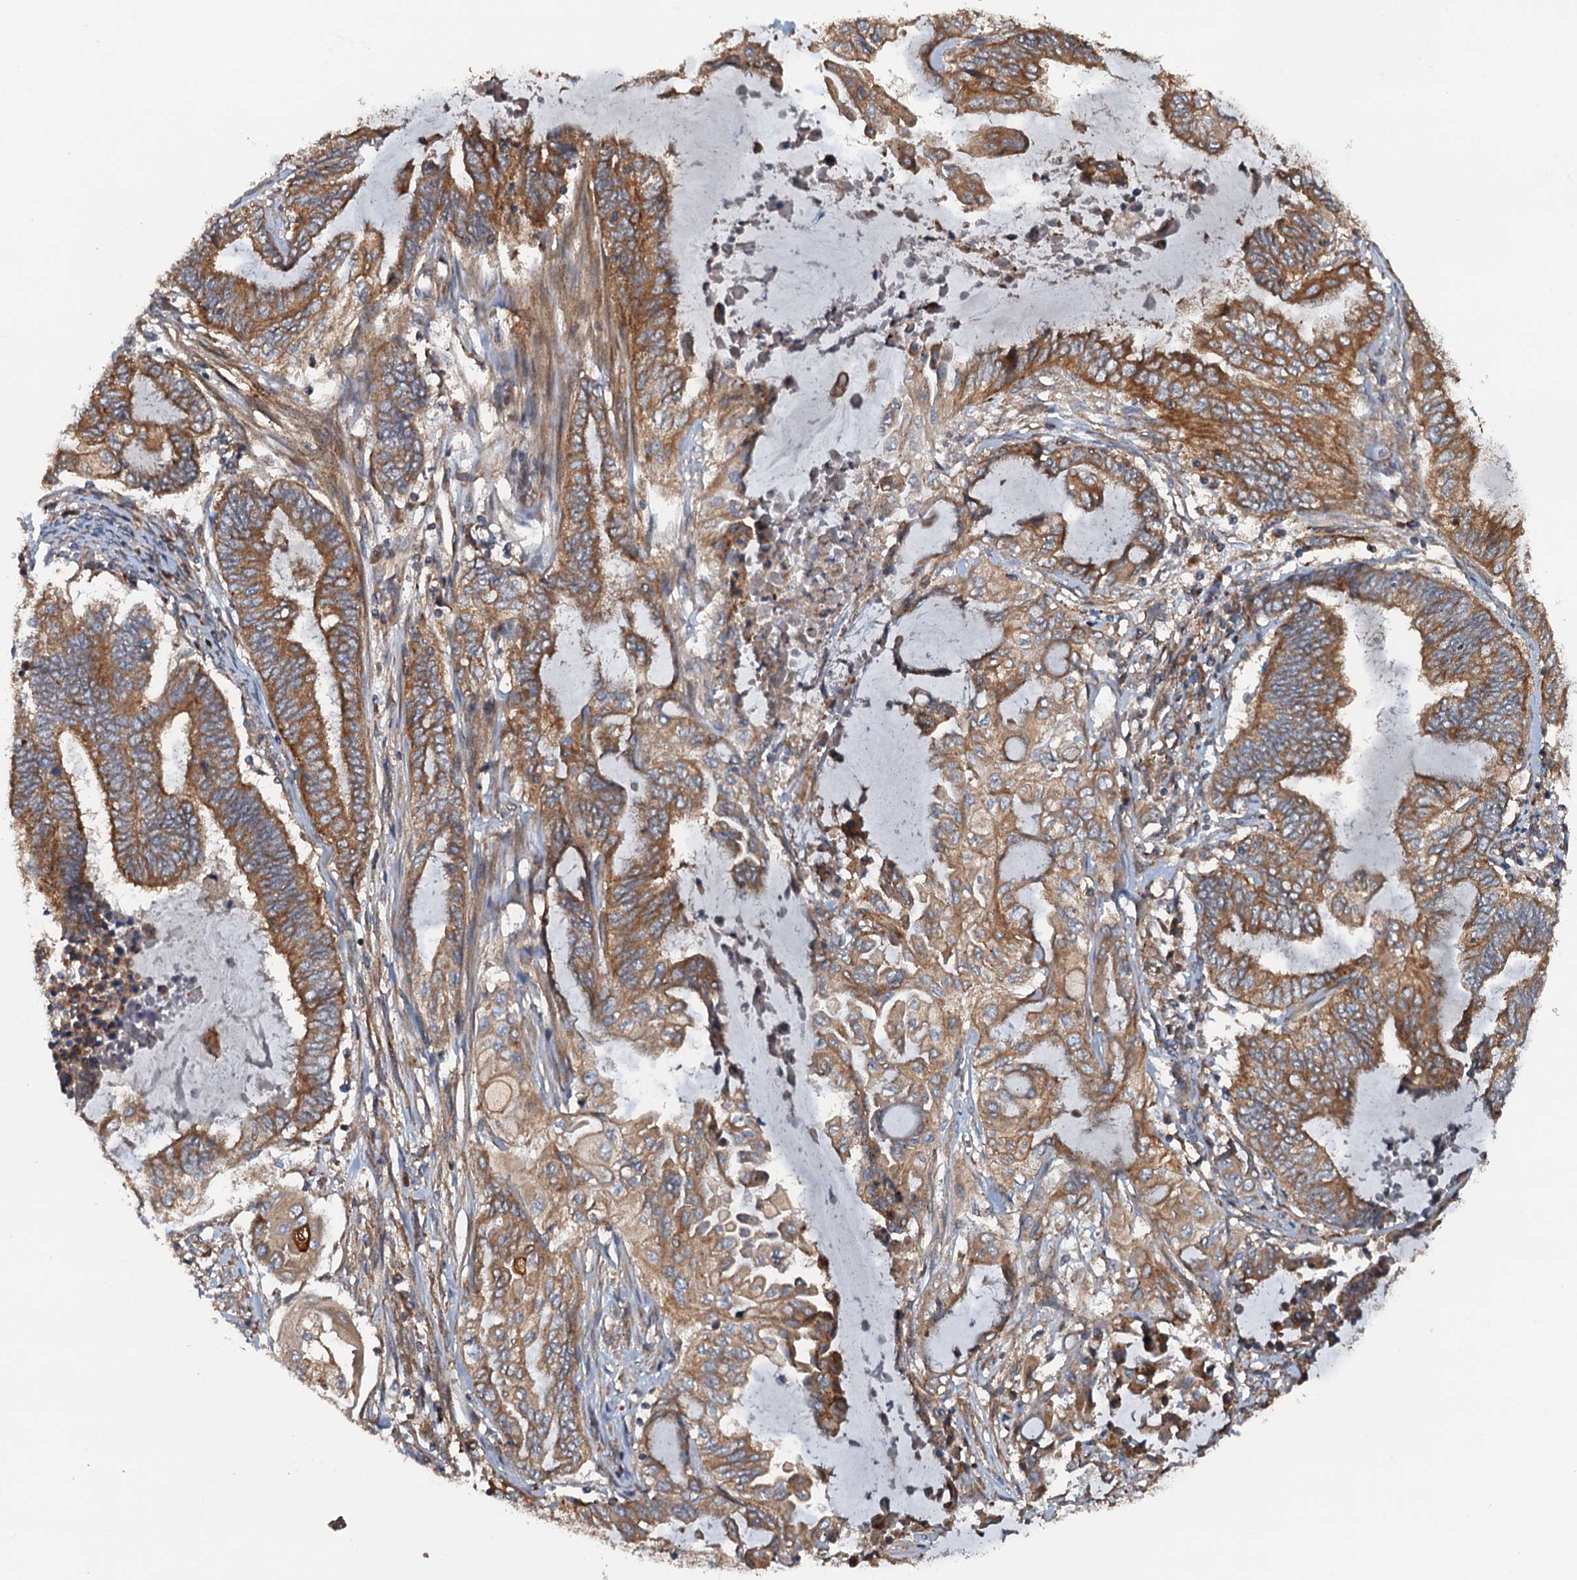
{"staining": {"intensity": "moderate", "quantity": ">75%", "location": "cytoplasmic/membranous"}, "tissue": "endometrial cancer", "cell_type": "Tumor cells", "image_type": "cancer", "snomed": [{"axis": "morphology", "description": "Adenocarcinoma, NOS"}, {"axis": "topography", "description": "Uterus"}, {"axis": "topography", "description": "Endometrium"}], "caption": "This photomicrograph shows IHC staining of human endometrial adenocarcinoma, with medium moderate cytoplasmic/membranous staining in approximately >75% of tumor cells.", "gene": "COG3", "patient": {"sex": "female", "age": 70}}